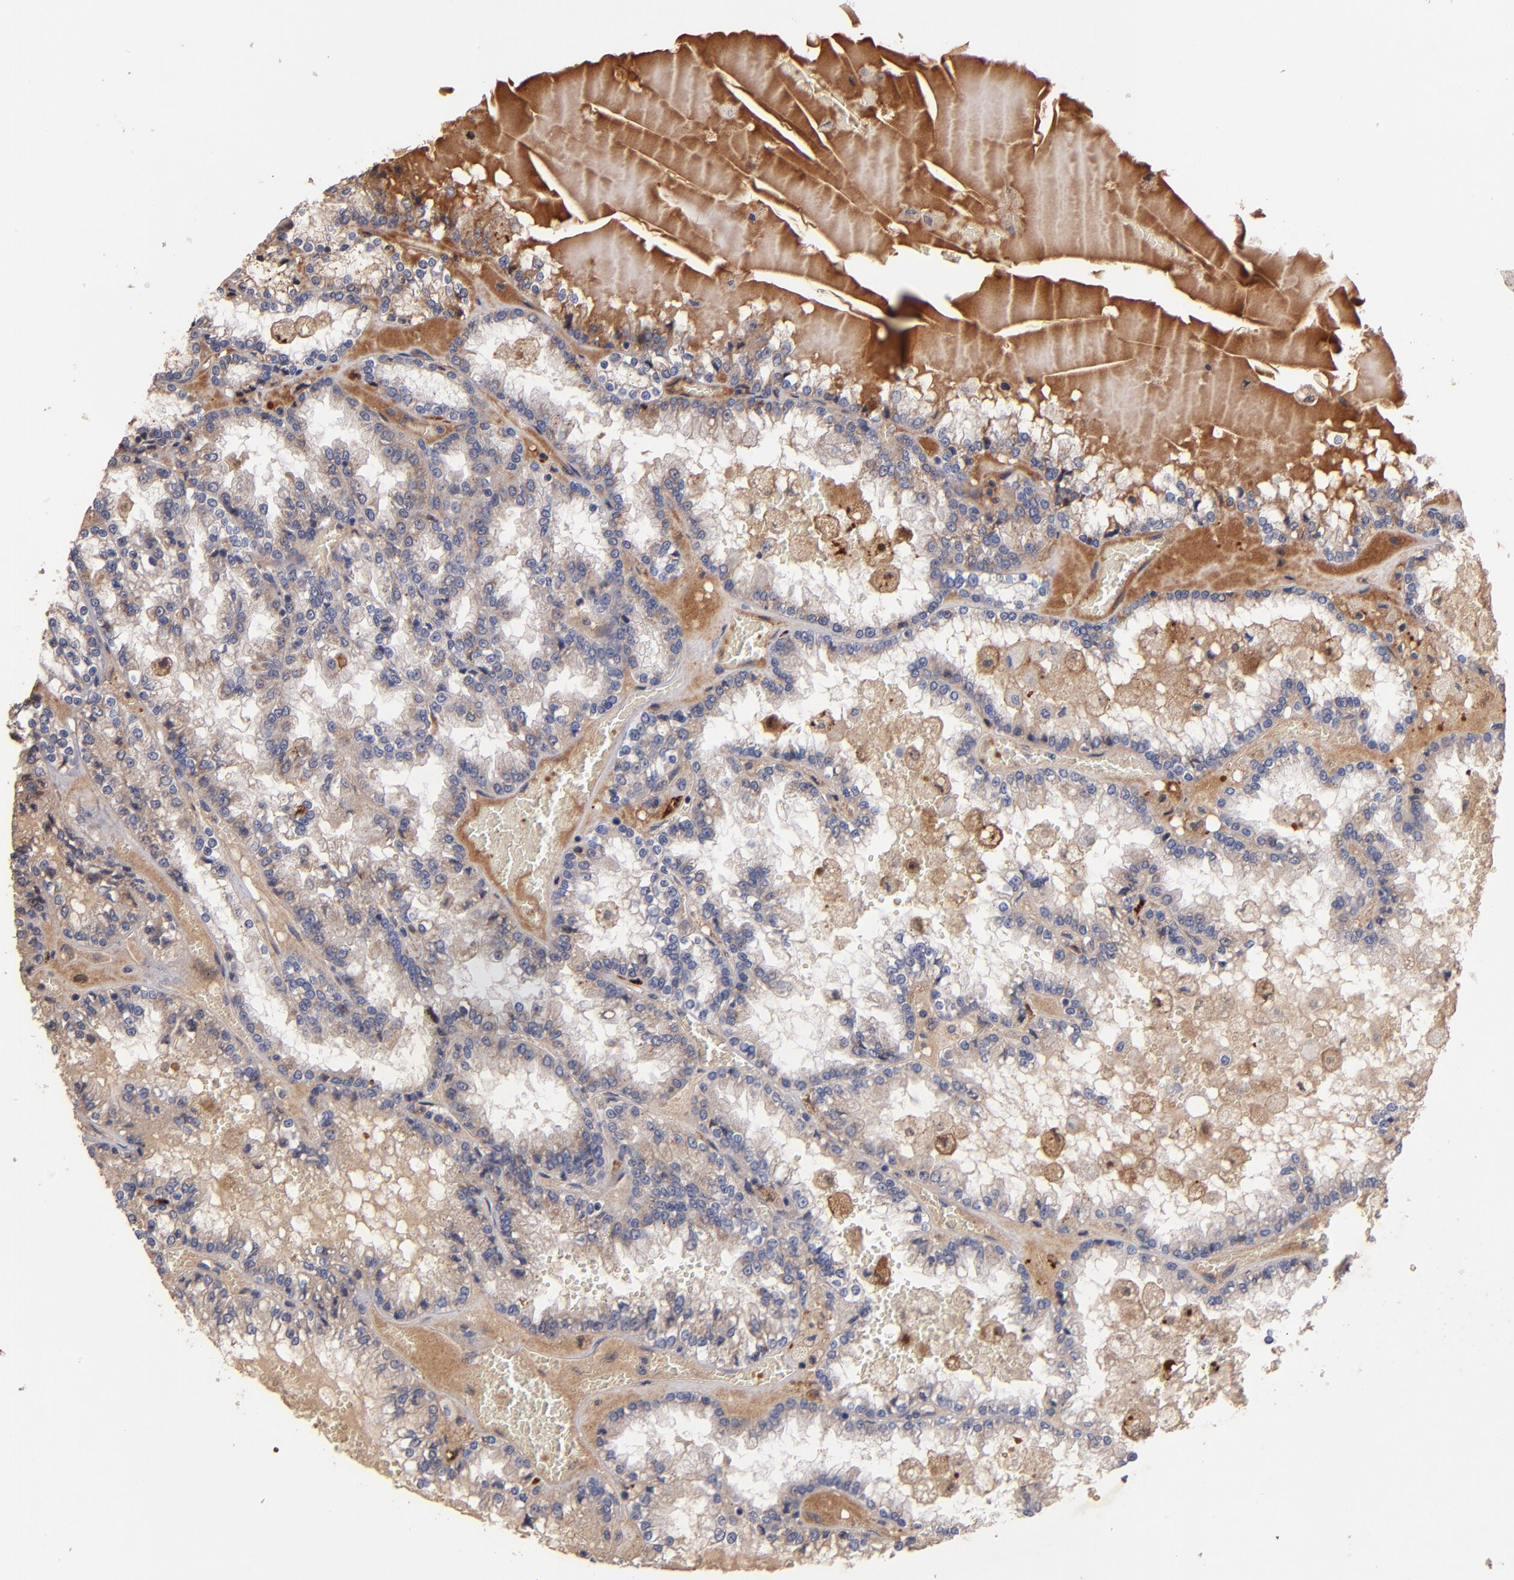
{"staining": {"intensity": "weak", "quantity": "25%-75%", "location": "cytoplasmic/membranous"}, "tissue": "renal cancer", "cell_type": "Tumor cells", "image_type": "cancer", "snomed": [{"axis": "morphology", "description": "Adenocarcinoma, NOS"}, {"axis": "topography", "description": "Kidney"}], "caption": "Human renal adenocarcinoma stained for a protein (brown) reveals weak cytoplasmic/membranous positive staining in about 25%-75% of tumor cells.", "gene": "DIABLO", "patient": {"sex": "female", "age": 56}}